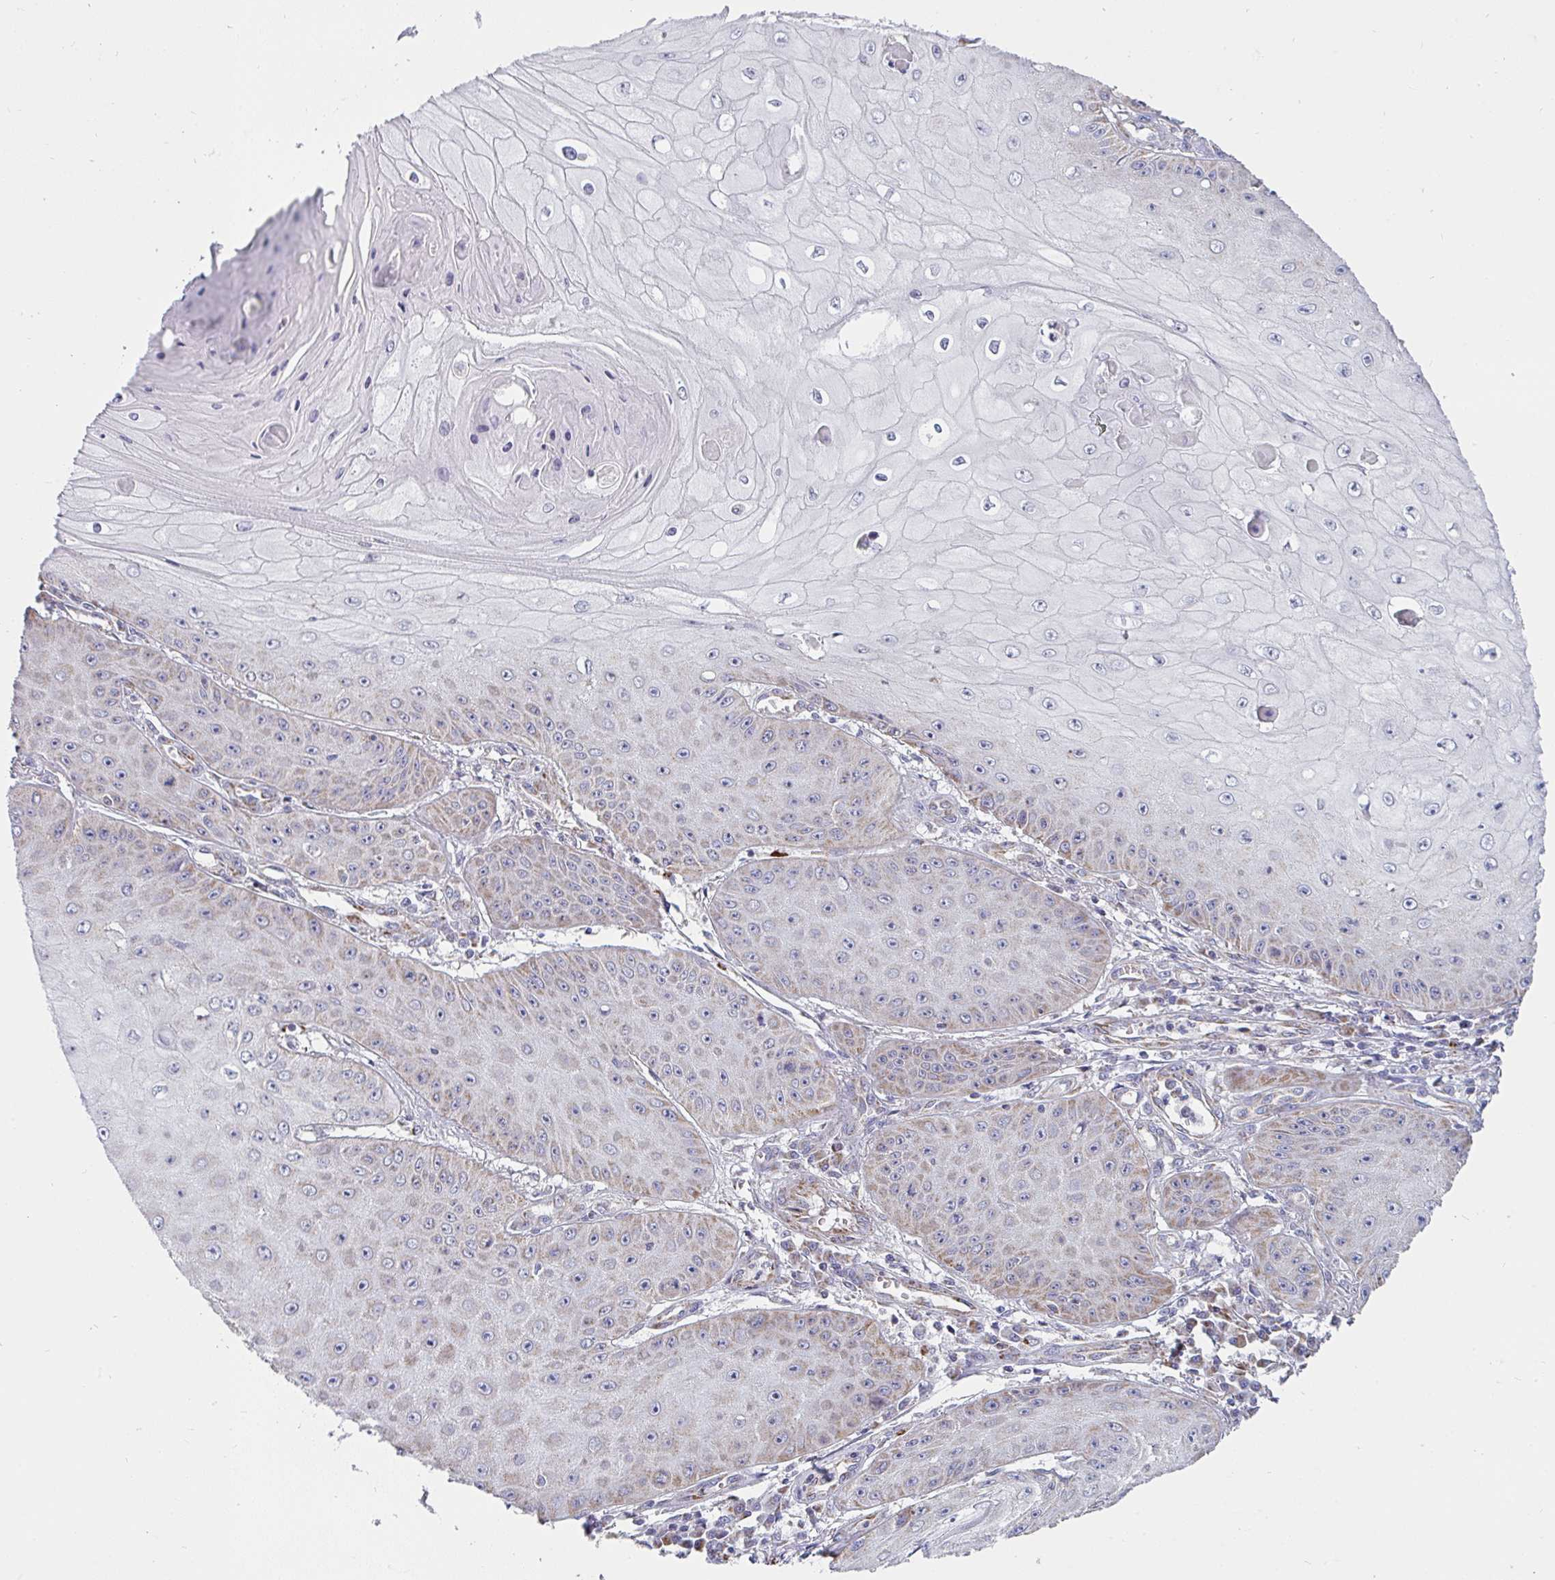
{"staining": {"intensity": "weak", "quantity": "<25%", "location": "cytoplasmic/membranous"}, "tissue": "skin cancer", "cell_type": "Tumor cells", "image_type": "cancer", "snomed": [{"axis": "morphology", "description": "Squamous cell carcinoma, NOS"}, {"axis": "topography", "description": "Skin"}], "caption": "Immunohistochemistry histopathology image of neoplastic tissue: skin squamous cell carcinoma stained with DAB displays no significant protein expression in tumor cells.", "gene": "FAHD1", "patient": {"sex": "male", "age": 70}}